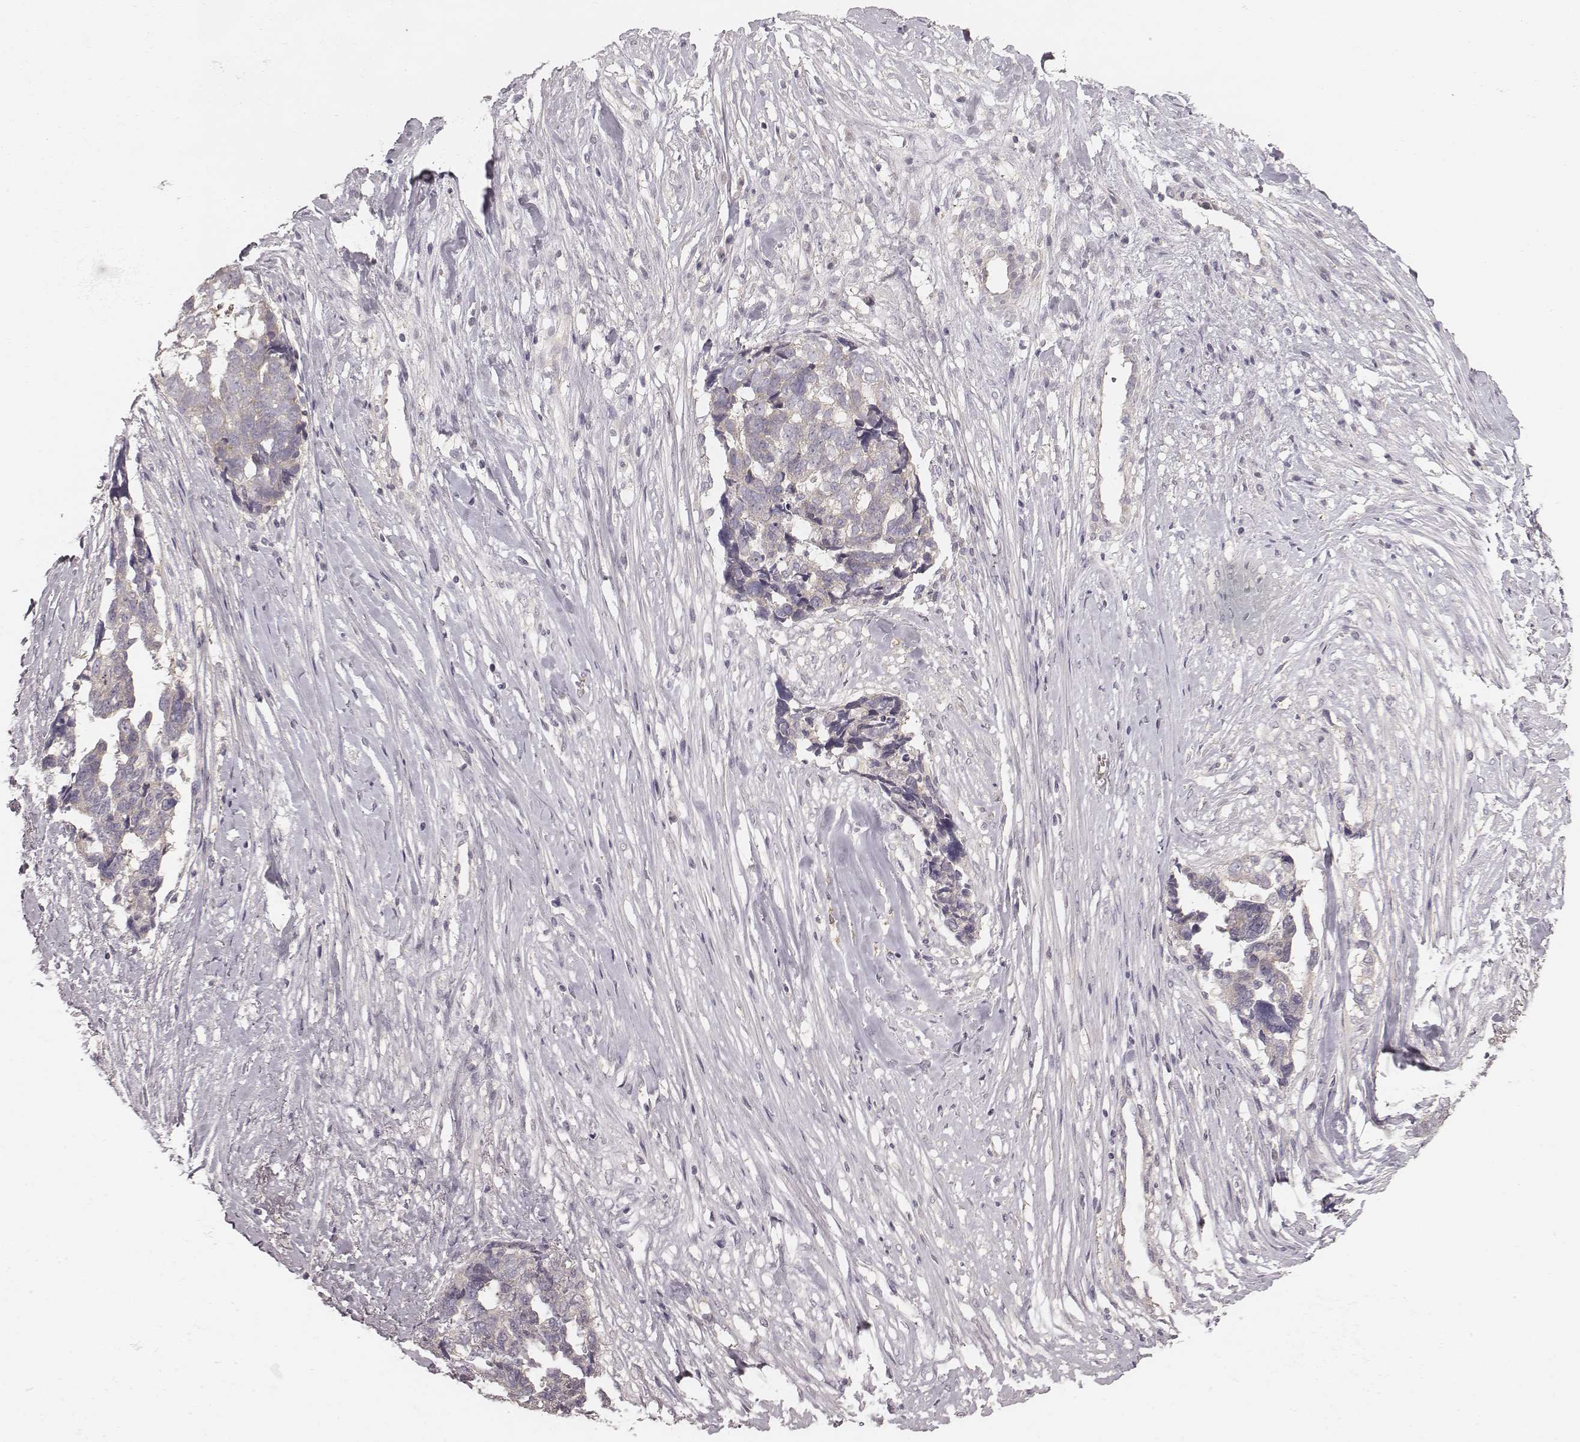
{"staining": {"intensity": "negative", "quantity": "none", "location": "none"}, "tissue": "ovarian cancer", "cell_type": "Tumor cells", "image_type": "cancer", "snomed": [{"axis": "morphology", "description": "Cystadenocarcinoma, serous, NOS"}, {"axis": "topography", "description": "Ovary"}], "caption": "This is an immunohistochemistry image of serous cystadenocarcinoma (ovarian). There is no staining in tumor cells.", "gene": "TDRD5", "patient": {"sex": "female", "age": 69}}